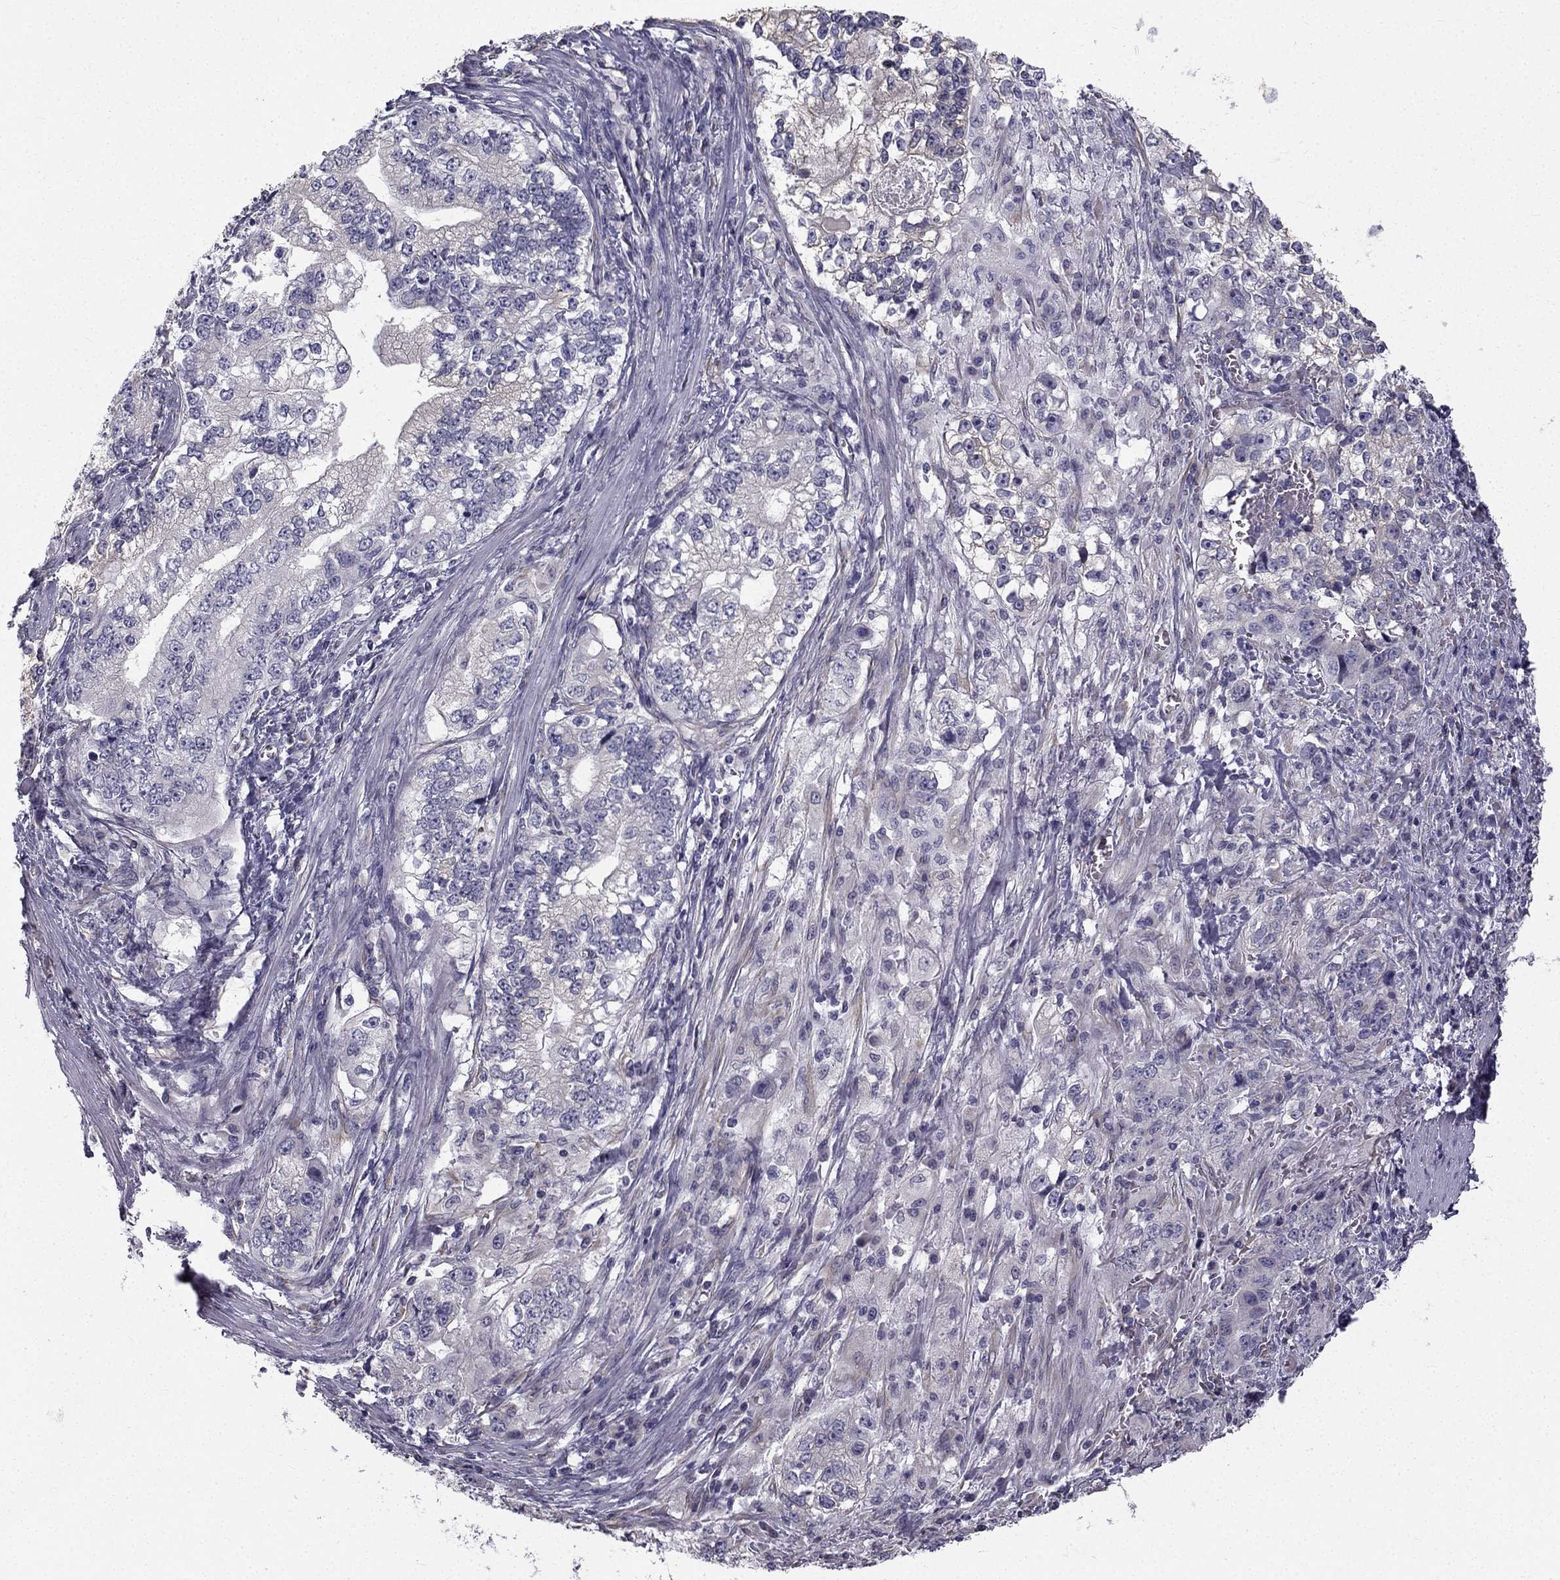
{"staining": {"intensity": "negative", "quantity": "none", "location": "none"}, "tissue": "stomach cancer", "cell_type": "Tumor cells", "image_type": "cancer", "snomed": [{"axis": "morphology", "description": "Adenocarcinoma, NOS"}, {"axis": "topography", "description": "Stomach, lower"}], "caption": "The immunohistochemistry micrograph has no significant staining in tumor cells of stomach adenocarcinoma tissue.", "gene": "CCDC40", "patient": {"sex": "female", "age": 72}}